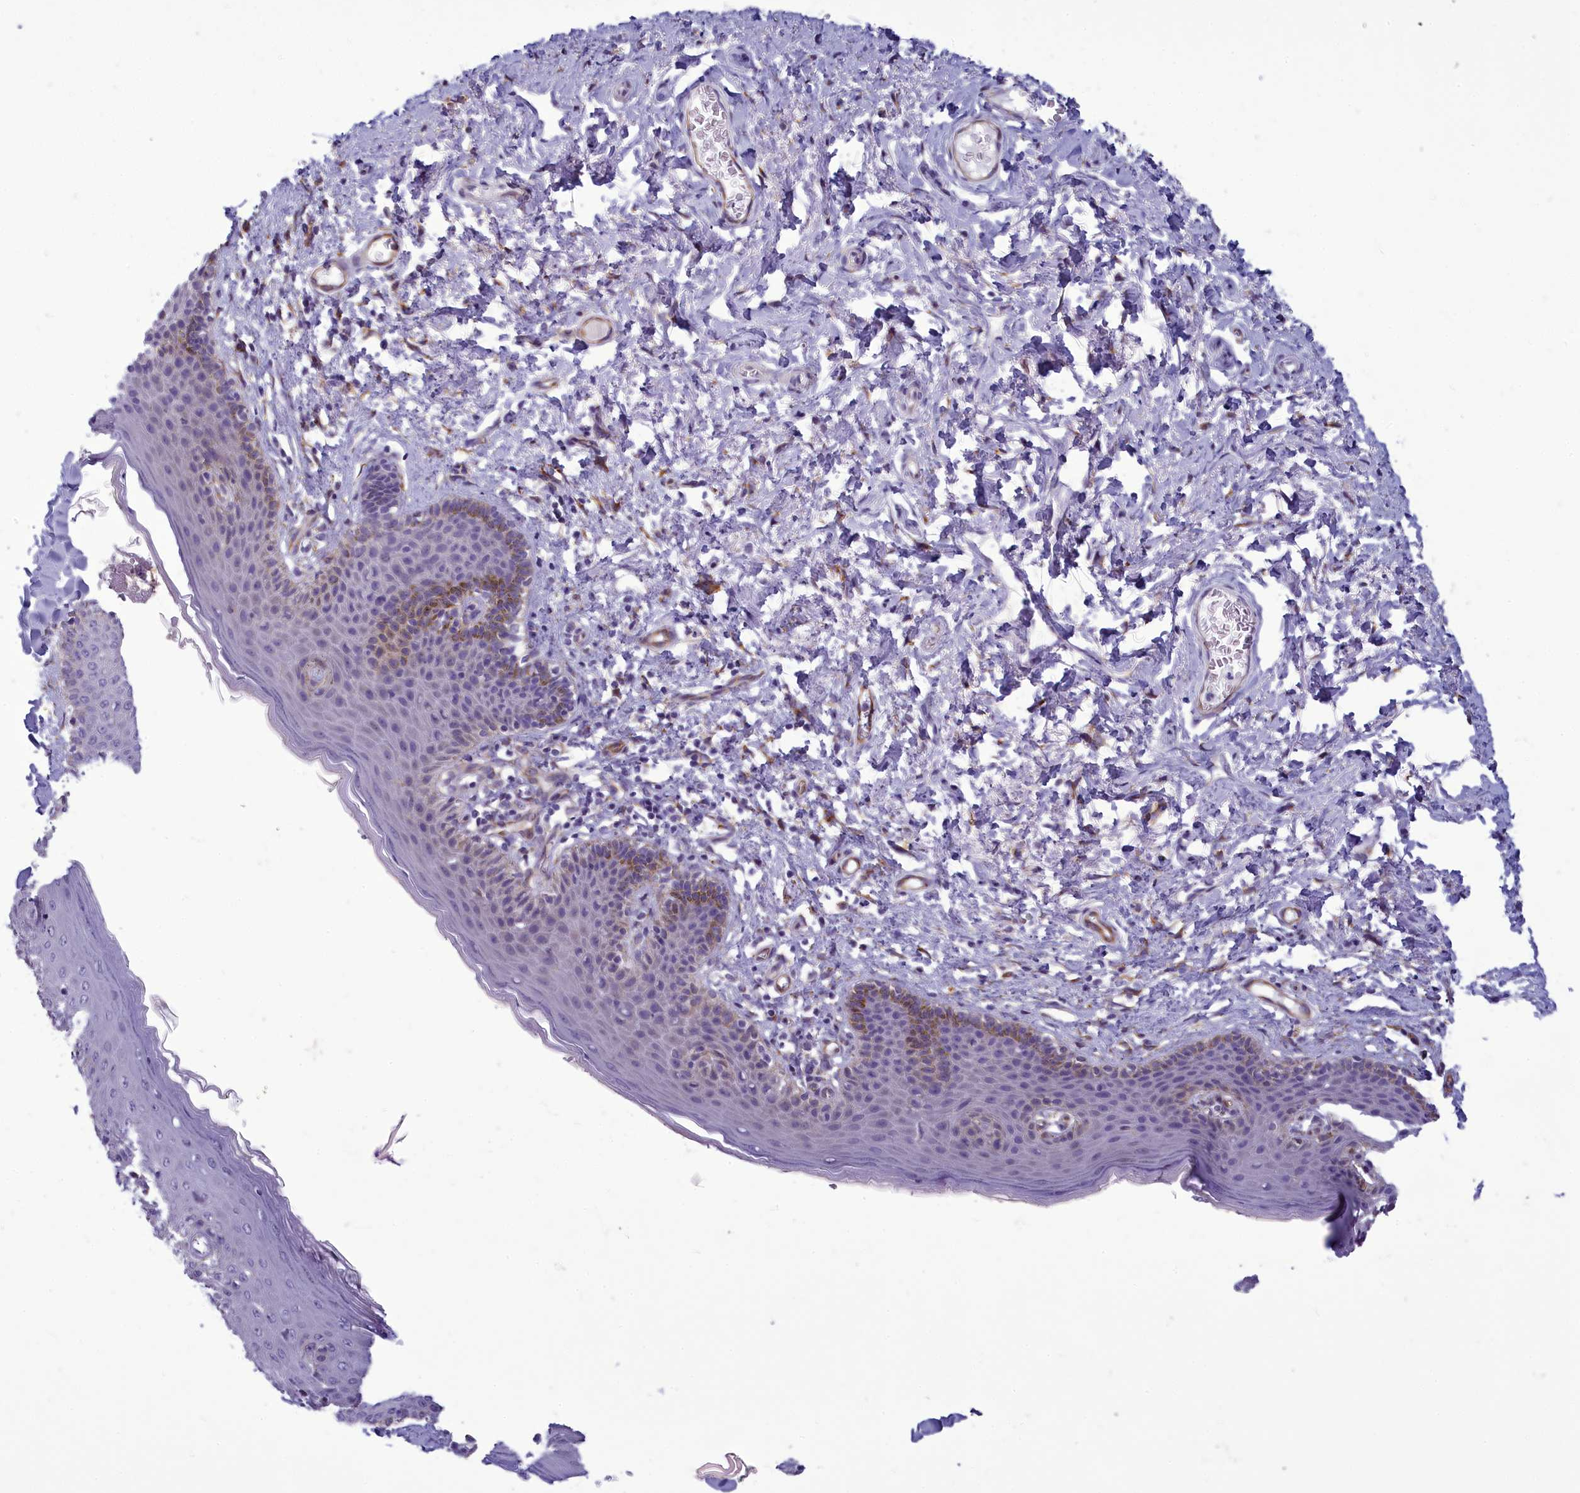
{"staining": {"intensity": "moderate", "quantity": "<25%", "location": "cytoplasmic/membranous"}, "tissue": "skin", "cell_type": "Epidermal cells", "image_type": "normal", "snomed": [{"axis": "morphology", "description": "Normal tissue, NOS"}, {"axis": "topography", "description": "Vulva"}], "caption": "A histopathology image showing moderate cytoplasmic/membranous positivity in about <25% of epidermal cells in normal skin, as visualized by brown immunohistochemical staining.", "gene": "CENATAC", "patient": {"sex": "female", "age": 66}}